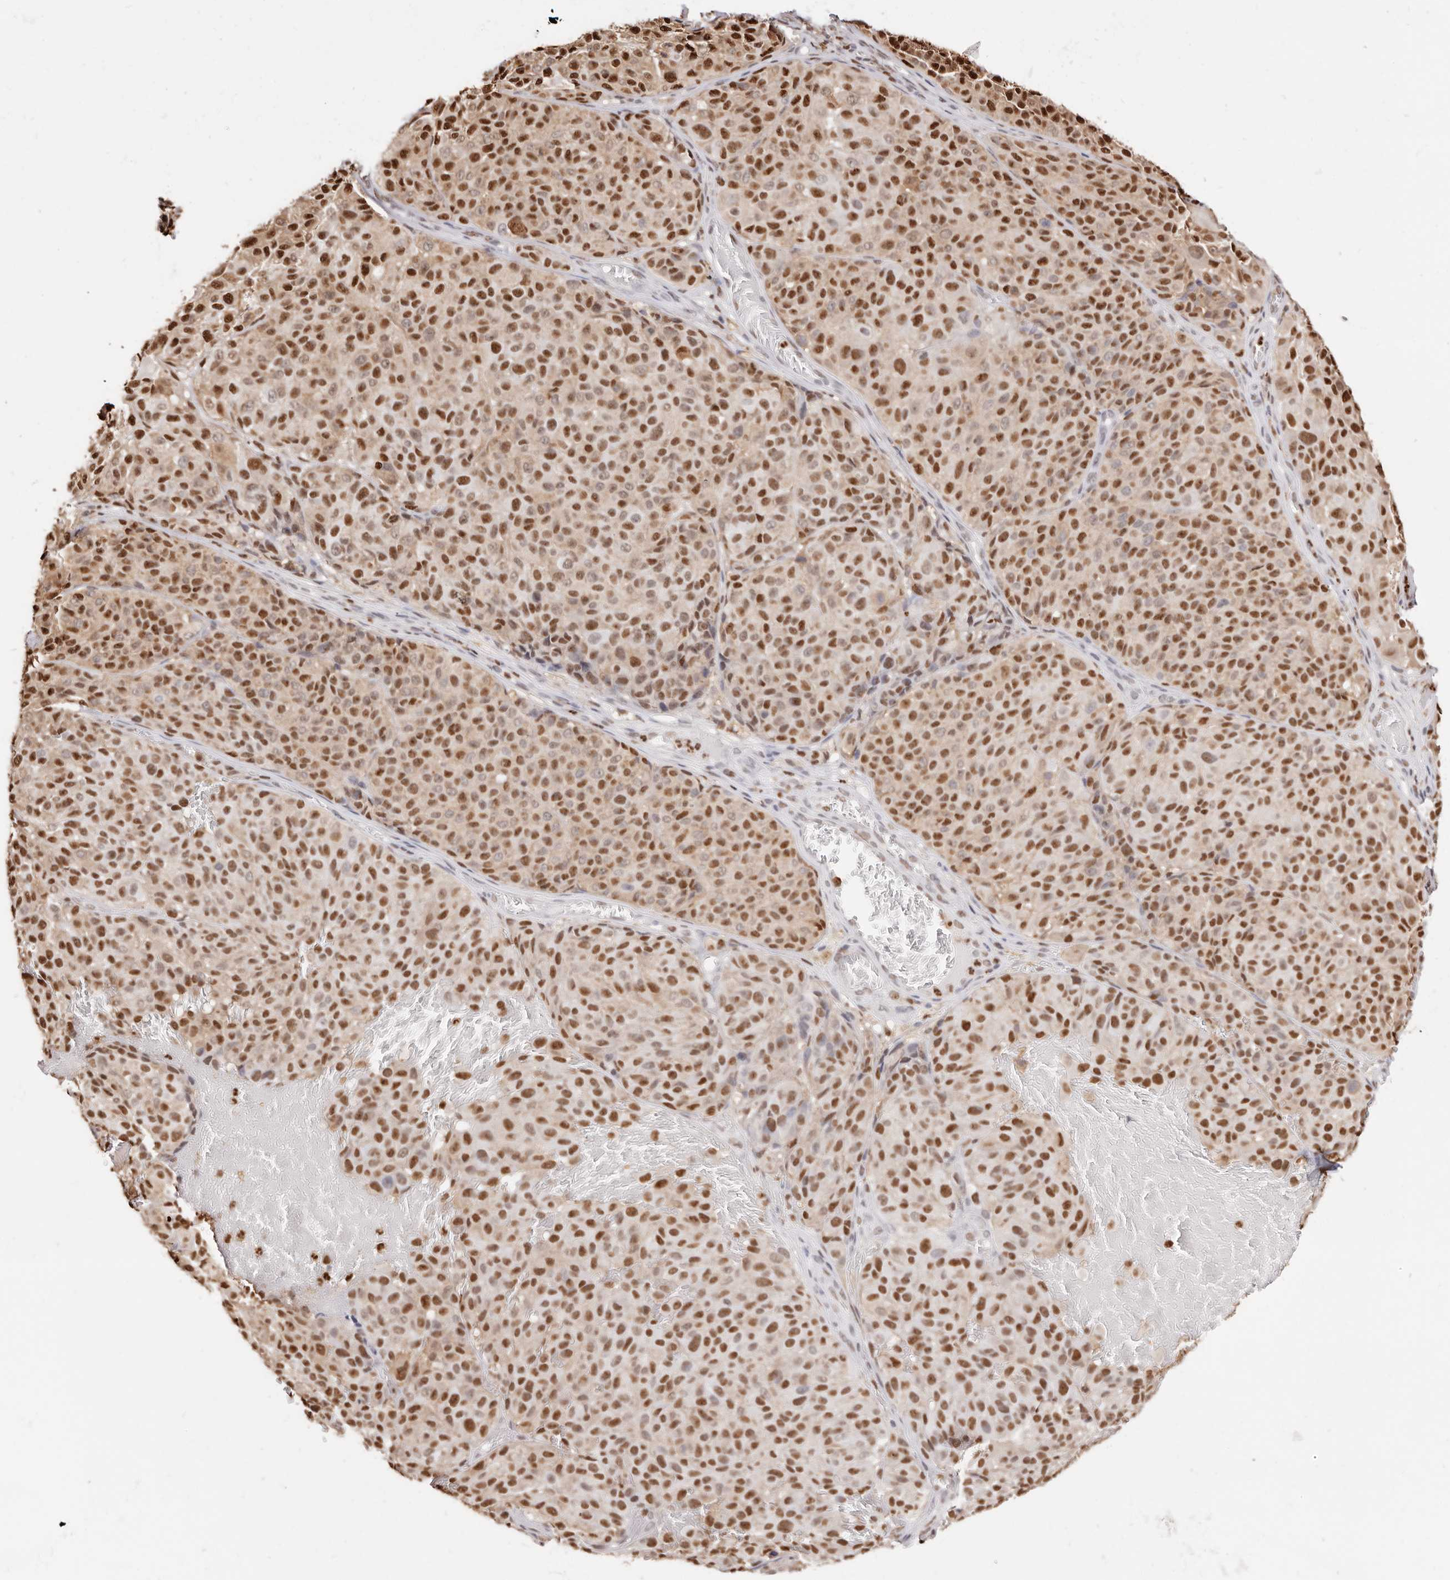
{"staining": {"intensity": "moderate", "quantity": ">75%", "location": "nuclear"}, "tissue": "melanoma", "cell_type": "Tumor cells", "image_type": "cancer", "snomed": [{"axis": "morphology", "description": "Malignant melanoma, NOS"}, {"axis": "topography", "description": "Skin"}], "caption": "DAB immunohistochemical staining of malignant melanoma reveals moderate nuclear protein positivity in approximately >75% of tumor cells.", "gene": "TKT", "patient": {"sex": "male", "age": 83}}